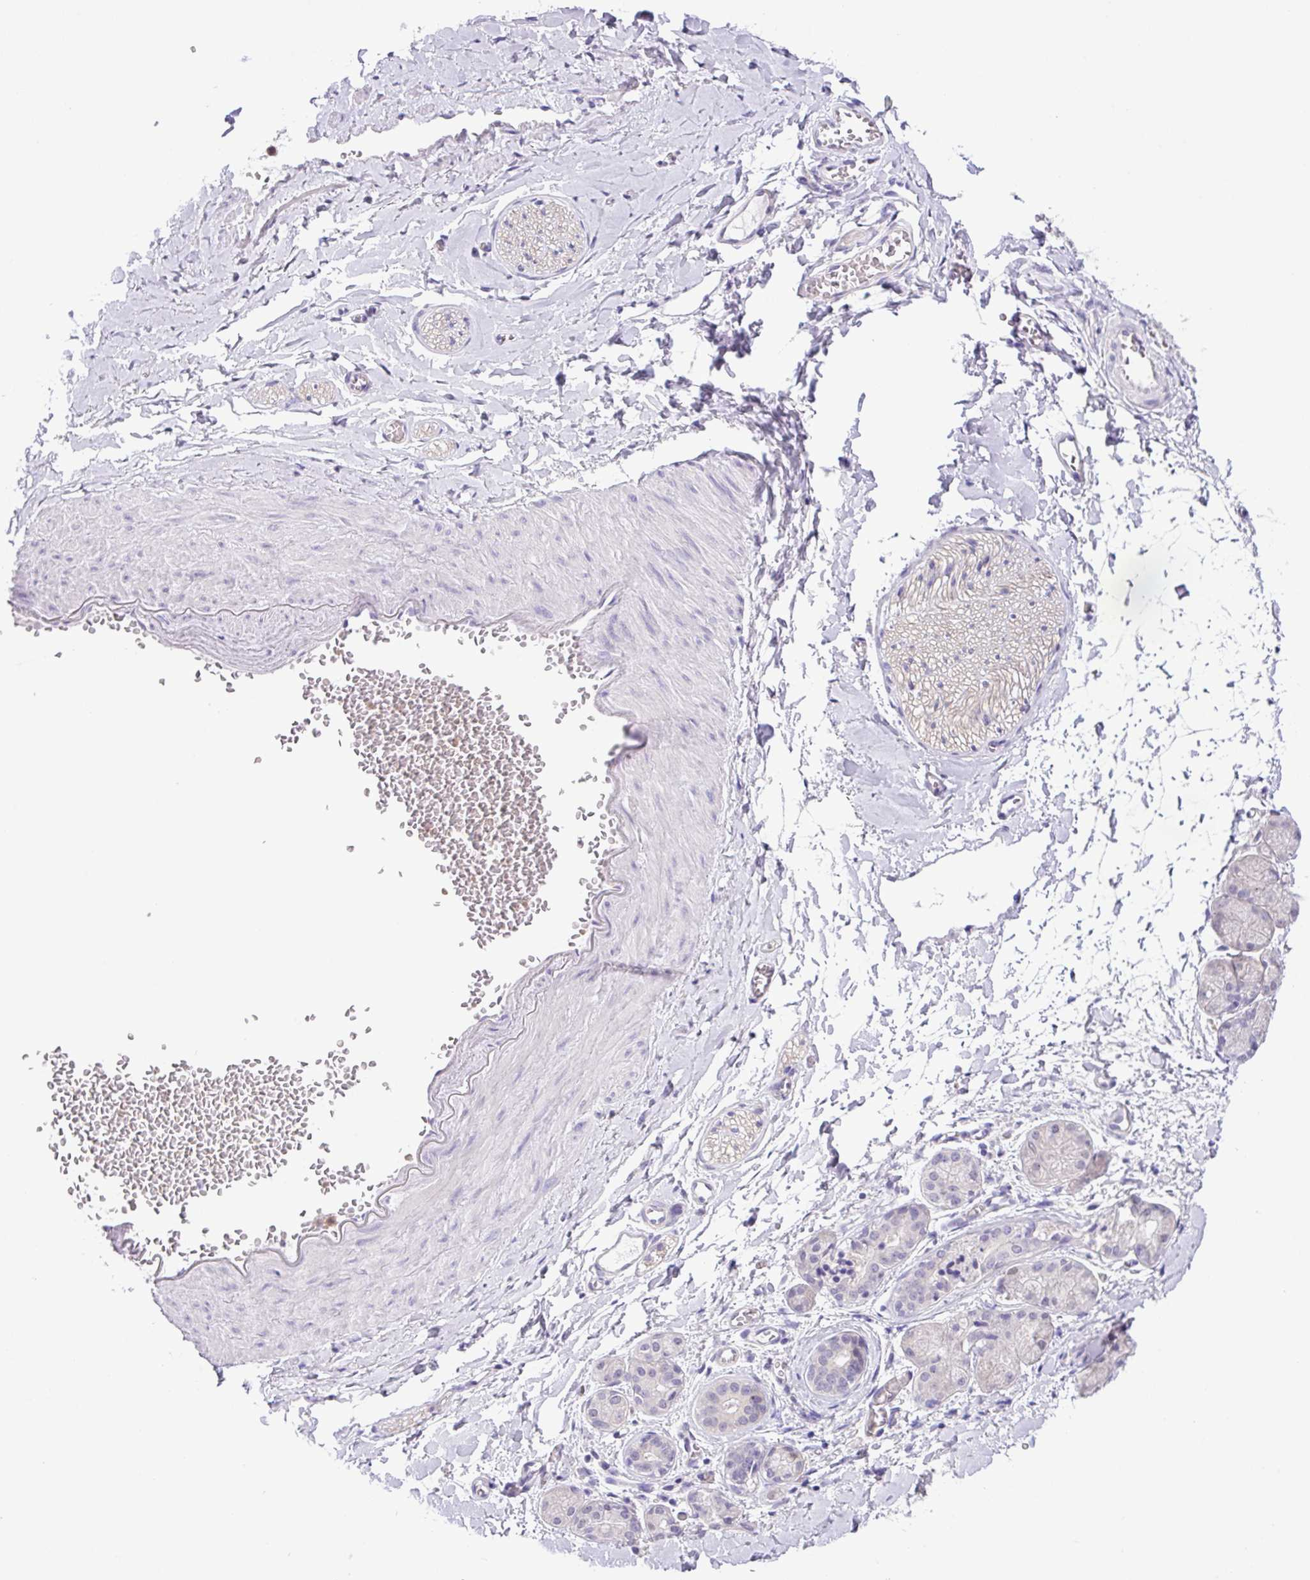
{"staining": {"intensity": "negative", "quantity": "none", "location": "none"}, "tissue": "adipose tissue", "cell_type": "Adipocytes", "image_type": "normal", "snomed": [{"axis": "morphology", "description": "Normal tissue, NOS"}, {"axis": "topography", "description": "Salivary gland"}, {"axis": "topography", "description": "Peripheral nerve tissue"}], "caption": "A micrograph of human adipose tissue is negative for staining in adipocytes. The staining is performed using DAB brown chromogen with nuclei counter-stained in using hematoxylin.", "gene": "TONSL", "patient": {"sex": "female", "age": 24}}